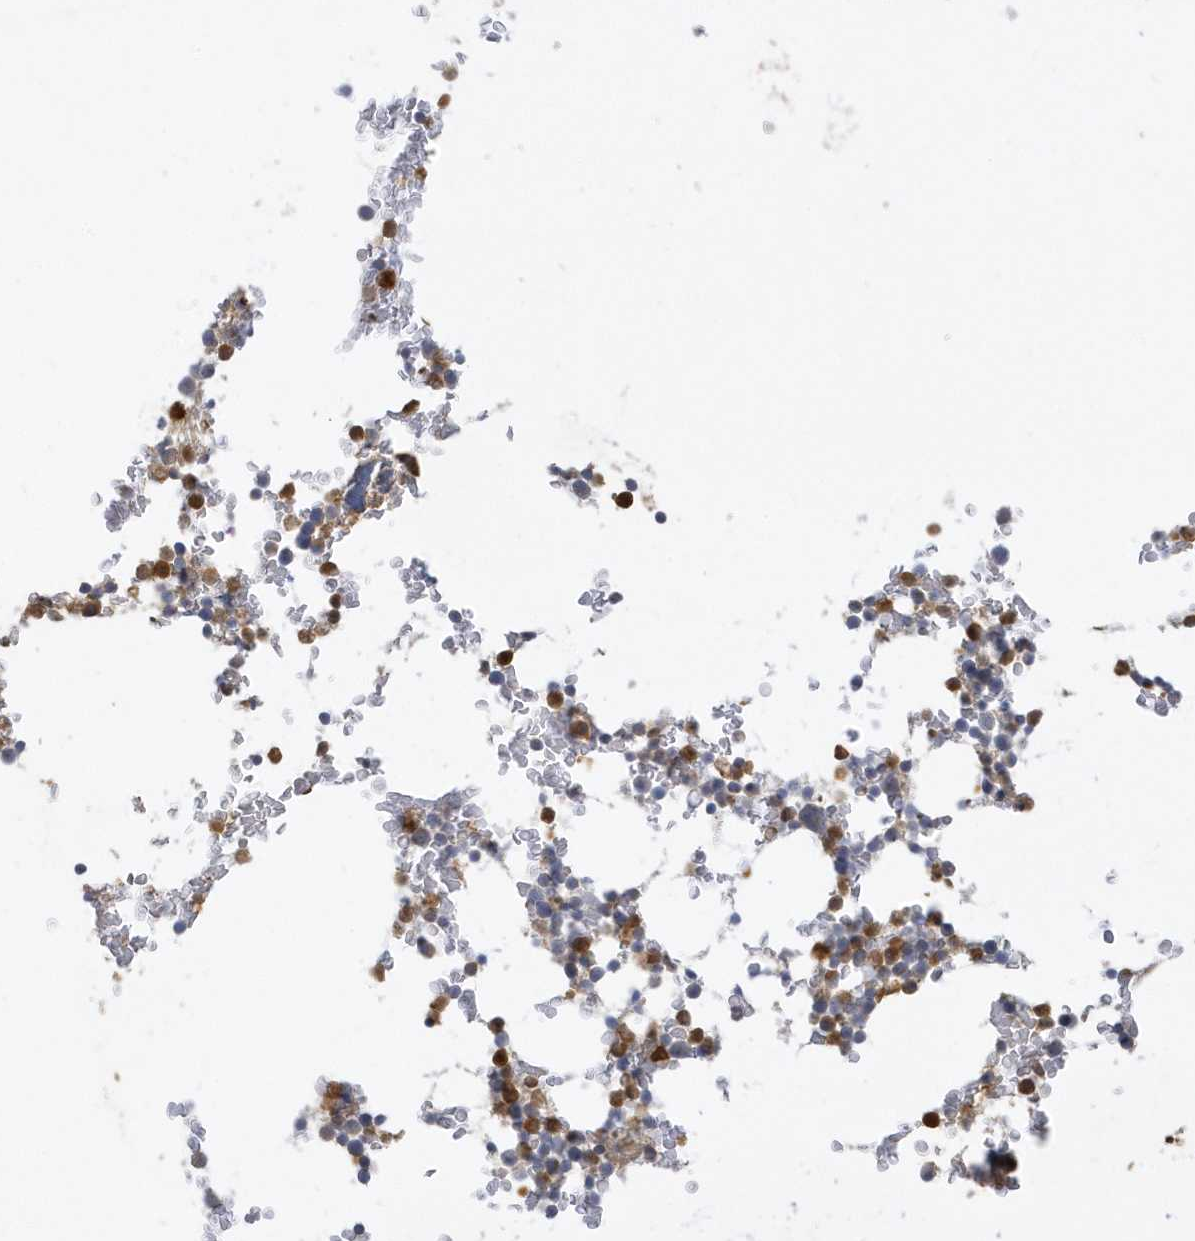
{"staining": {"intensity": "moderate", "quantity": "25%-75%", "location": "cytoplasmic/membranous"}, "tissue": "bone marrow", "cell_type": "Hematopoietic cells", "image_type": "normal", "snomed": [{"axis": "morphology", "description": "Normal tissue, NOS"}, {"axis": "topography", "description": "Bone marrow"}], "caption": "Approximately 25%-75% of hematopoietic cells in benign bone marrow display moderate cytoplasmic/membranous protein positivity as visualized by brown immunohistochemical staining.", "gene": "DPP9", "patient": {"sex": "male", "age": 58}}